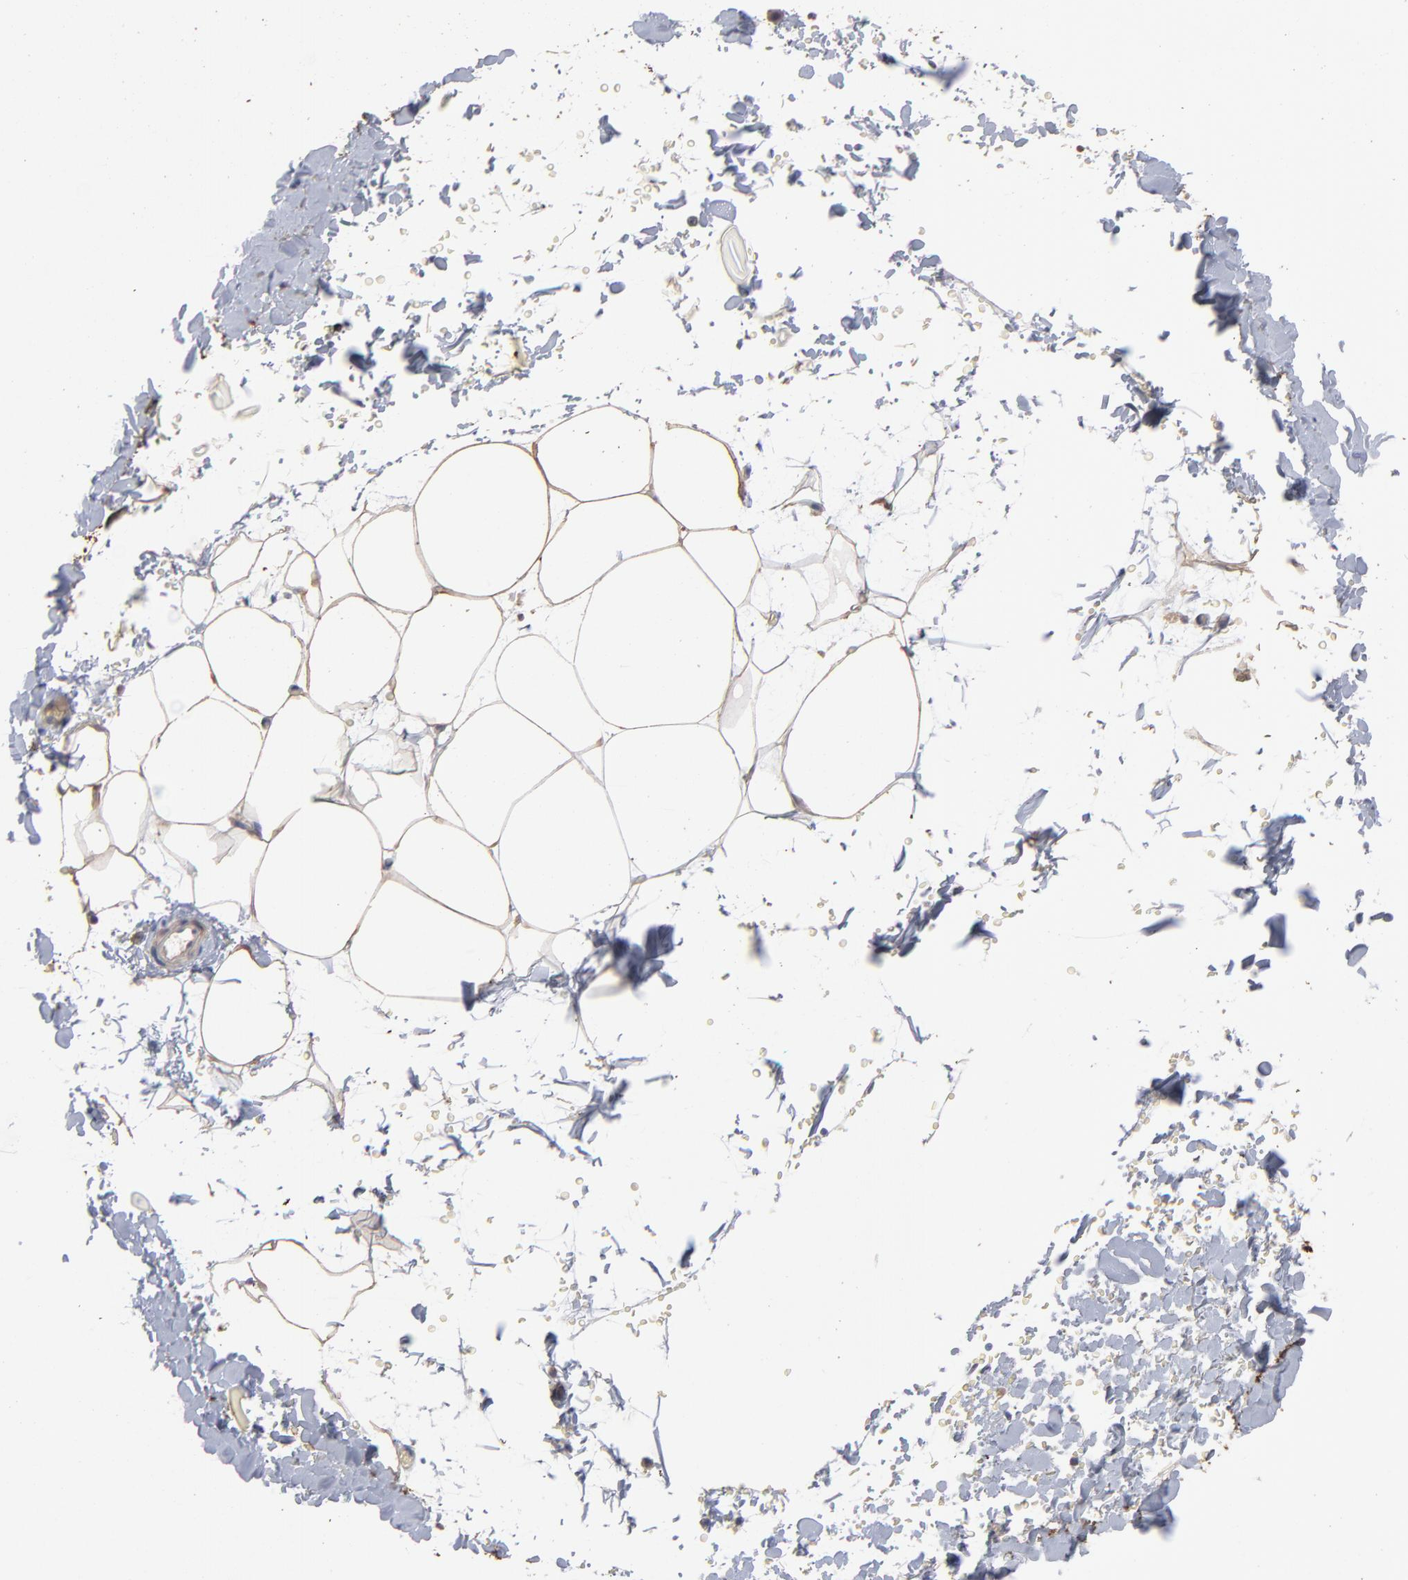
{"staining": {"intensity": "moderate", "quantity": ">75%", "location": "cytoplasmic/membranous"}, "tissue": "adipose tissue", "cell_type": "Adipocytes", "image_type": "normal", "snomed": [{"axis": "morphology", "description": "Normal tissue, NOS"}, {"axis": "topography", "description": "Soft tissue"}], "caption": "A photomicrograph of human adipose tissue stained for a protein exhibits moderate cytoplasmic/membranous brown staining in adipocytes. (Brightfield microscopy of DAB IHC at high magnification).", "gene": "TANGO2", "patient": {"sex": "male", "age": 72}}